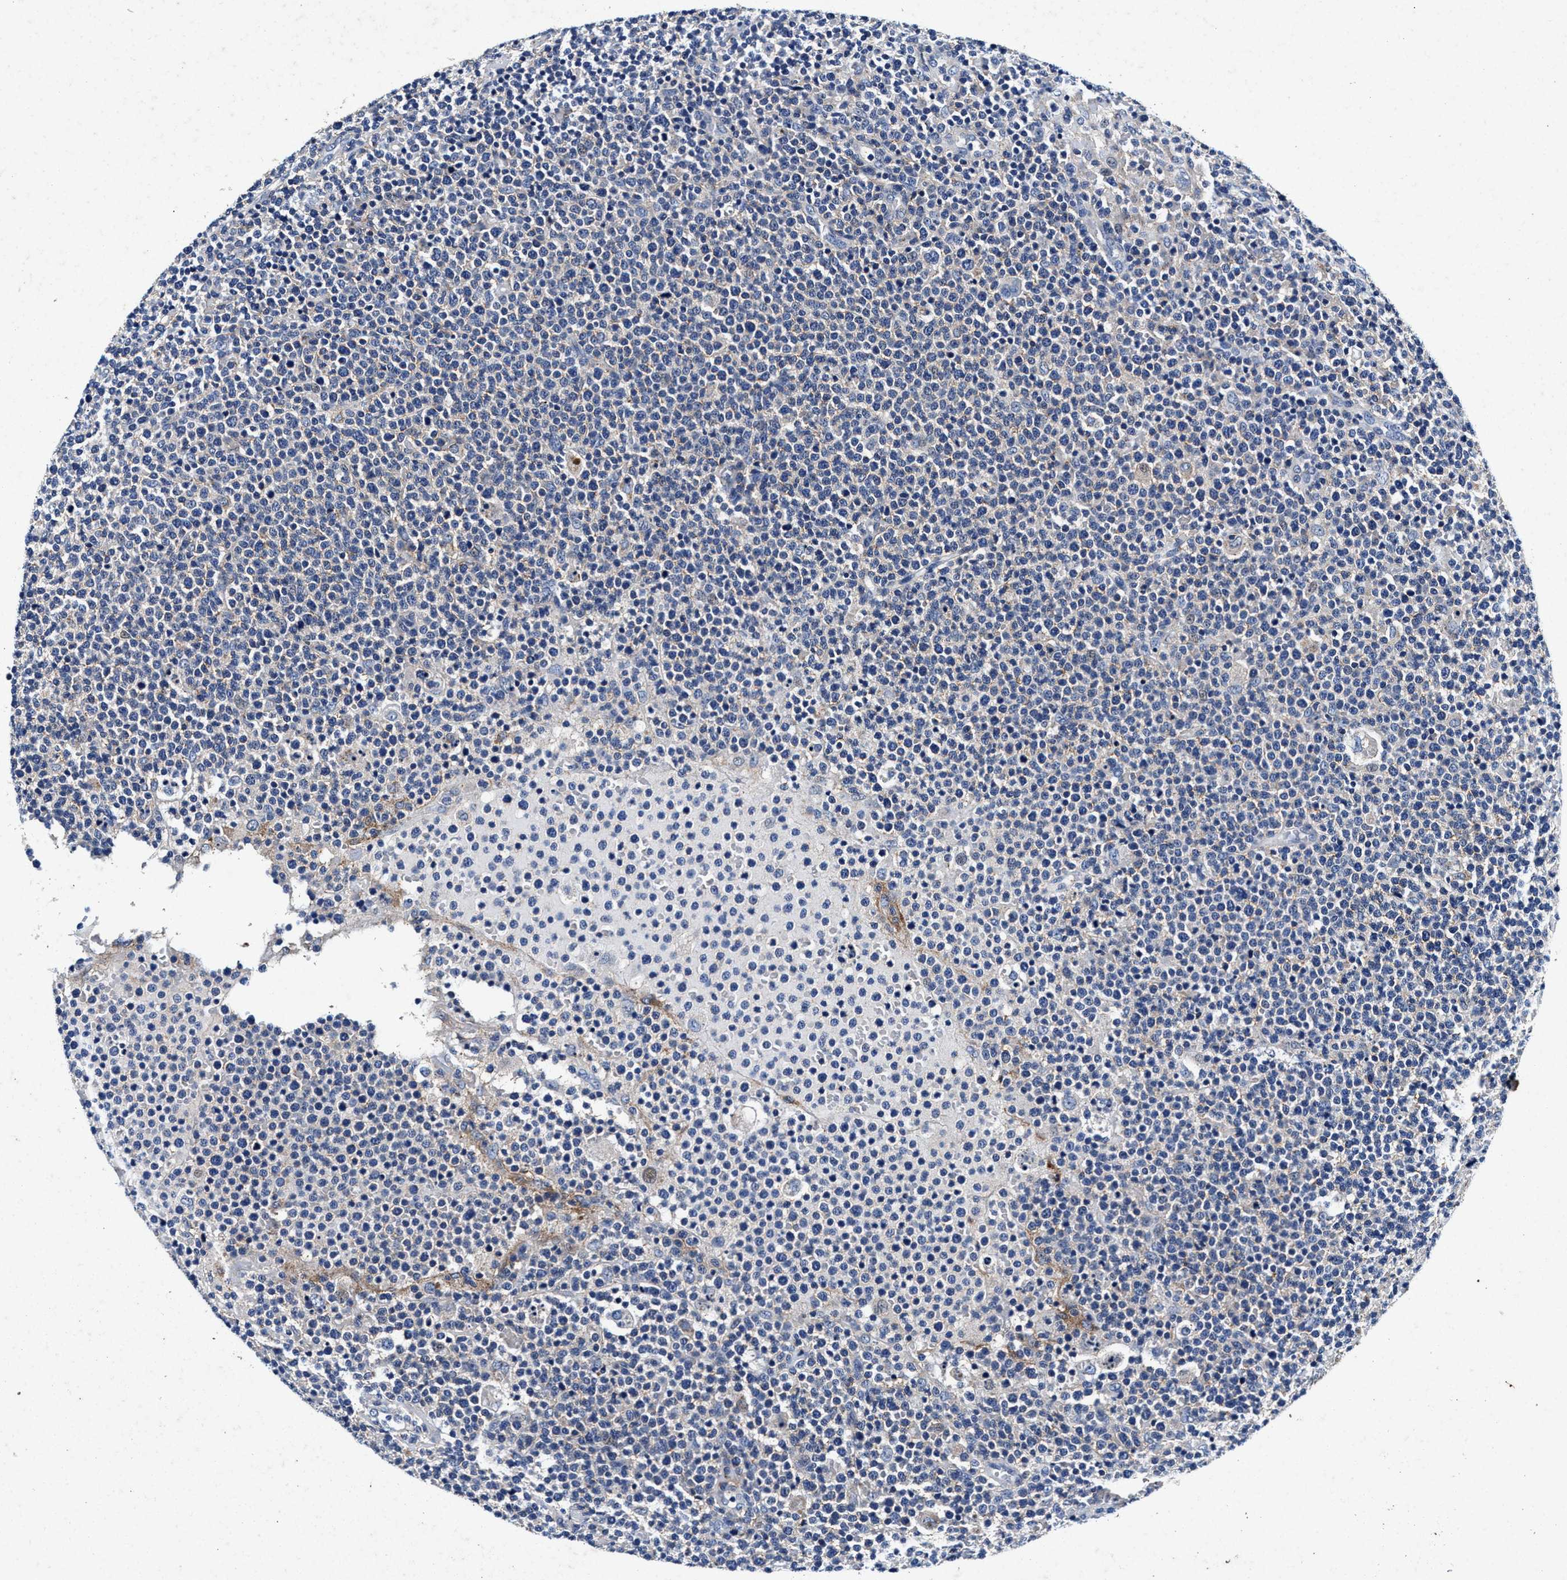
{"staining": {"intensity": "negative", "quantity": "none", "location": "none"}, "tissue": "lymphoma", "cell_type": "Tumor cells", "image_type": "cancer", "snomed": [{"axis": "morphology", "description": "Malignant lymphoma, non-Hodgkin's type, High grade"}, {"axis": "topography", "description": "Lymph node"}], "caption": "This is an immunohistochemistry (IHC) histopathology image of human malignant lymphoma, non-Hodgkin's type (high-grade). There is no expression in tumor cells.", "gene": "SLC8A1", "patient": {"sex": "male", "age": 61}}